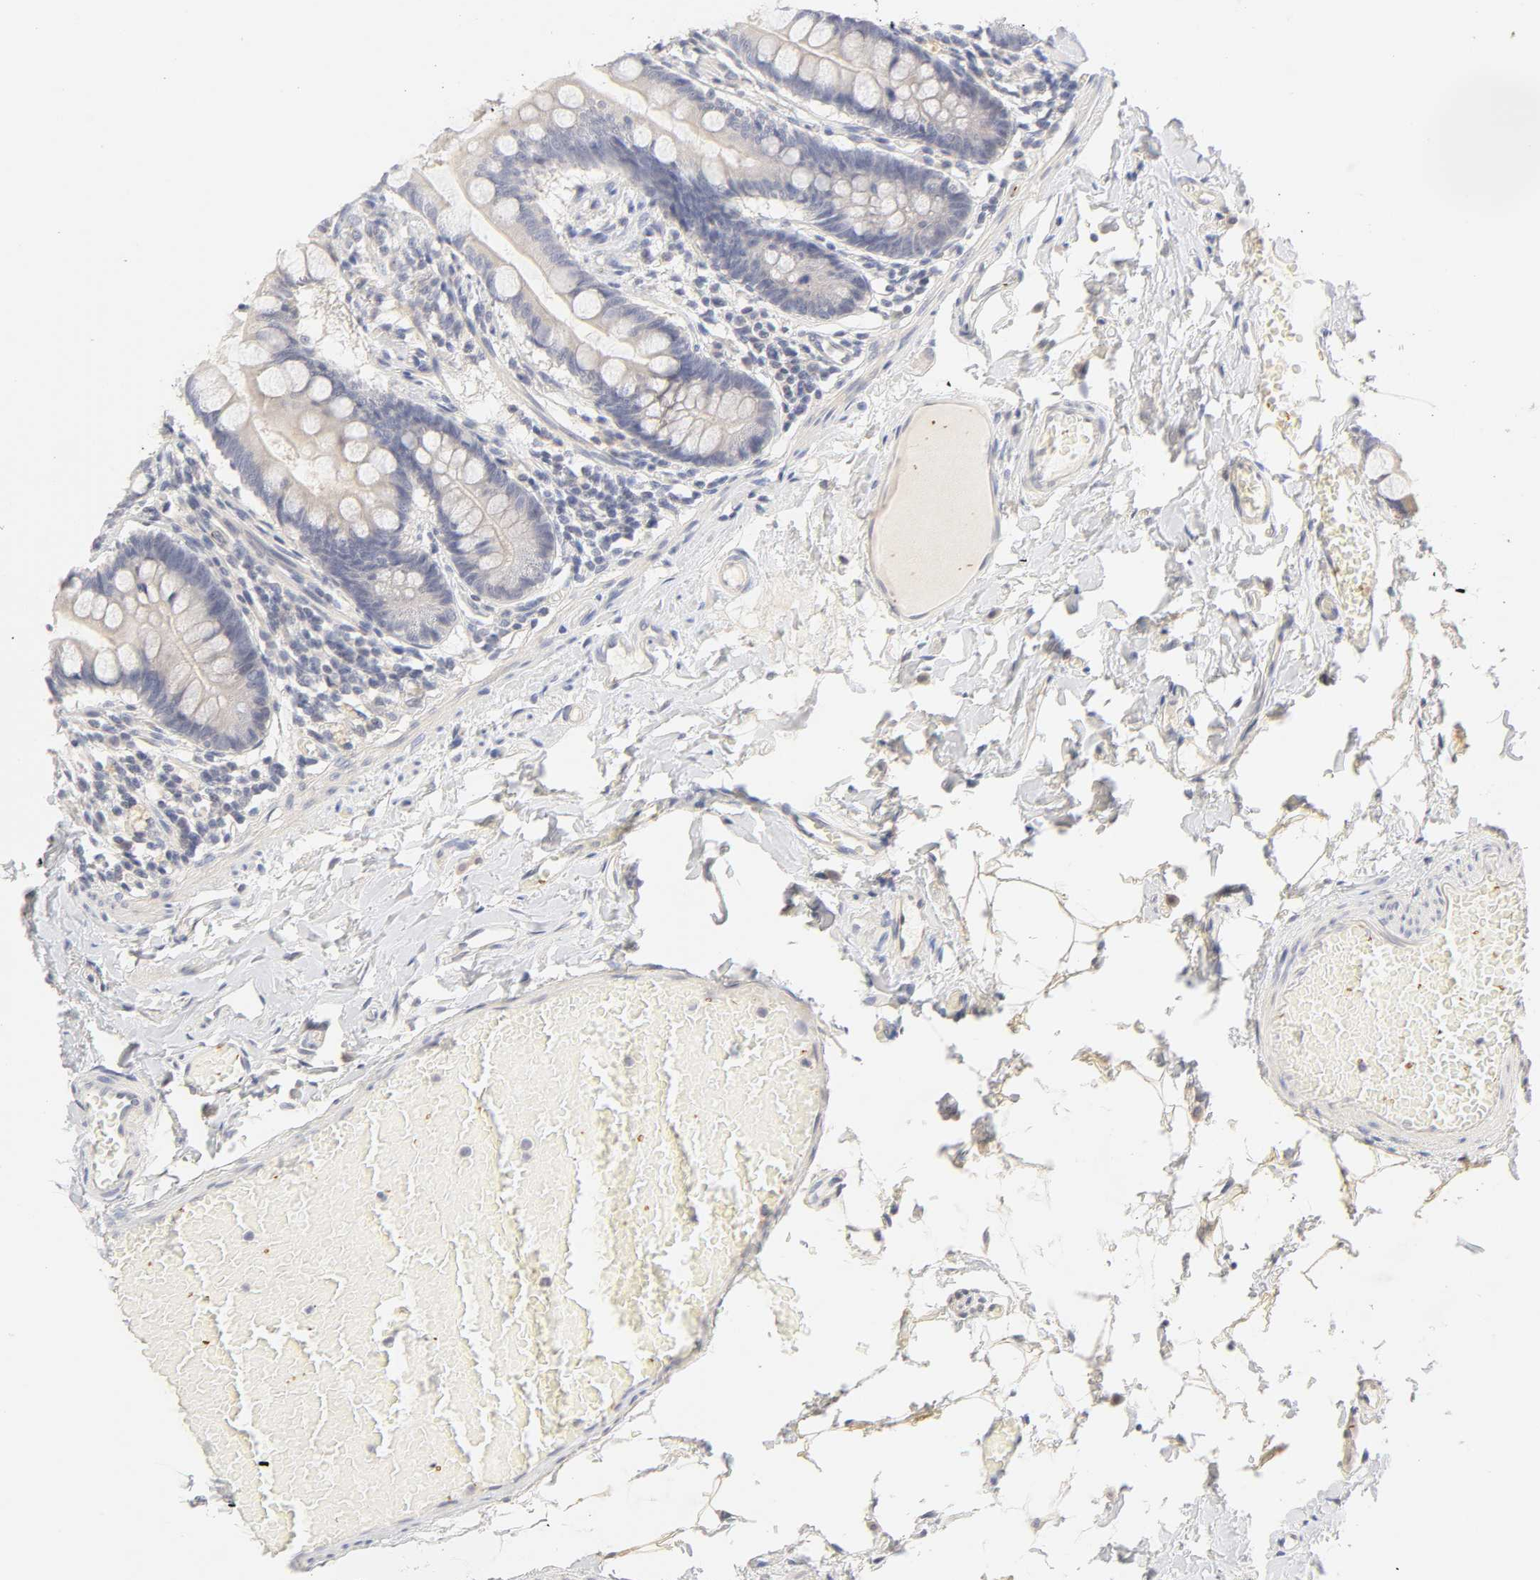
{"staining": {"intensity": "weak", "quantity": "25%-75%", "location": "cytoplasmic/membranous"}, "tissue": "small intestine", "cell_type": "Glandular cells", "image_type": "normal", "snomed": [{"axis": "morphology", "description": "Normal tissue, NOS"}, {"axis": "topography", "description": "Small intestine"}], "caption": "Small intestine stained with IHC reveals weak cytoplasmic/membranous expression in about 25%-75% of glandular cells. (brown staining indicates protein expression, while blue staining denotes nuclei).", "gene": "CYP4B1", "patient": {"sex": "male", "age": 41}}